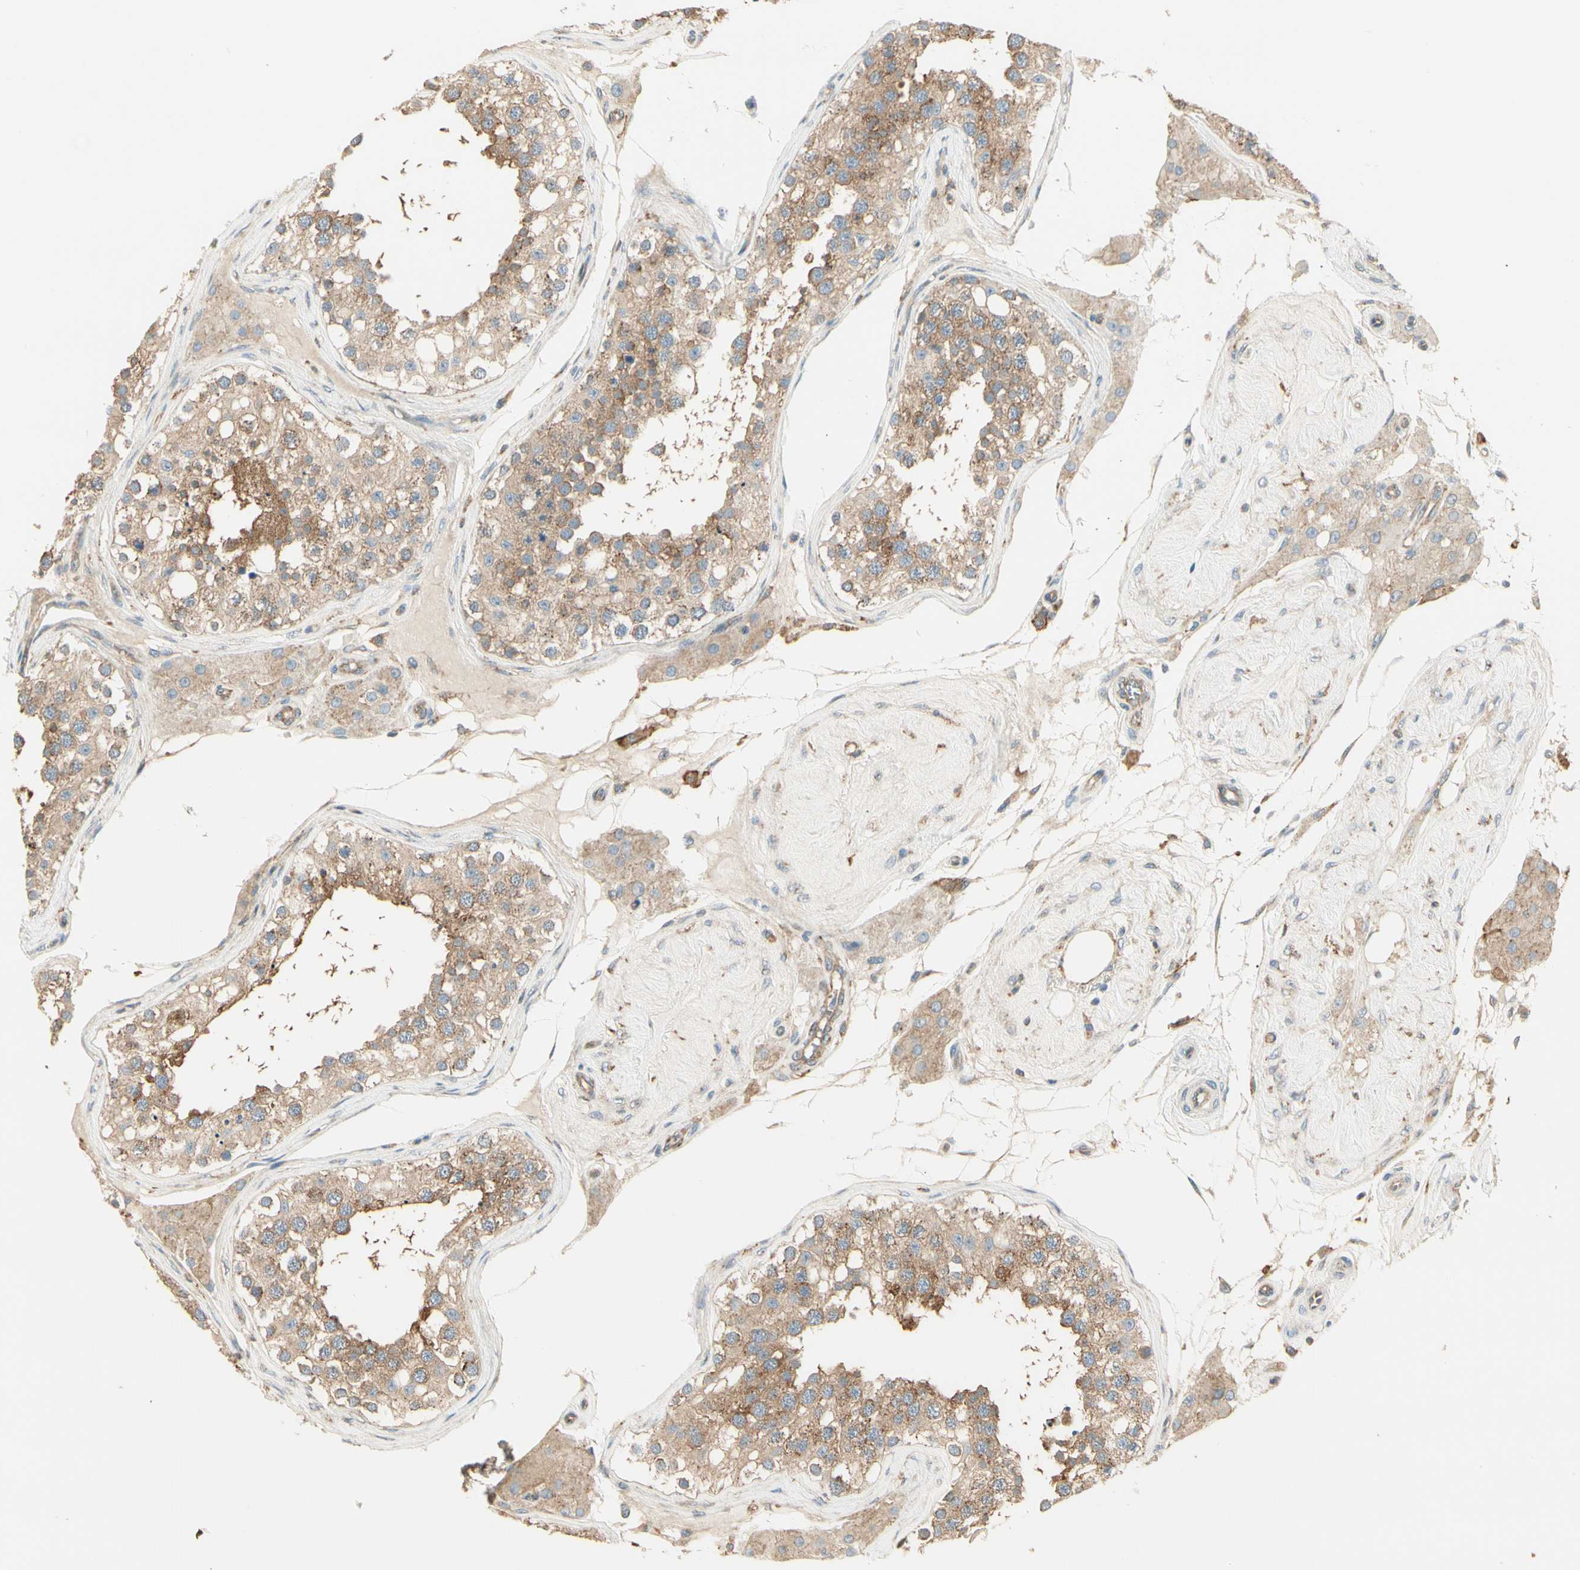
{"staining": {"intensity": "moderate", "quantity": ">75%", "location": "cytoplasmic/membranous"}, "tissue": "testis", "cell_type": "Cells in seminiferous ducts", "image_type": "normal", "snomed": [{"axis": "morphology", "description": "Normal tissue, NOS"}, {"axis": "topography", "description": "Testis"}], "caption": "Immunohistochemistry (IHC) image of normal testis: testis stained using immunohistochemistry reveals medium levels of moderate protein expression localized specifically in the cytoplasmic/membranous of cells in seminiferous ducts, appearing as a cytoplasmic/membranous brown color.", "gene": "AGFG1", "patient": {"sex": "male", "age": 68}}